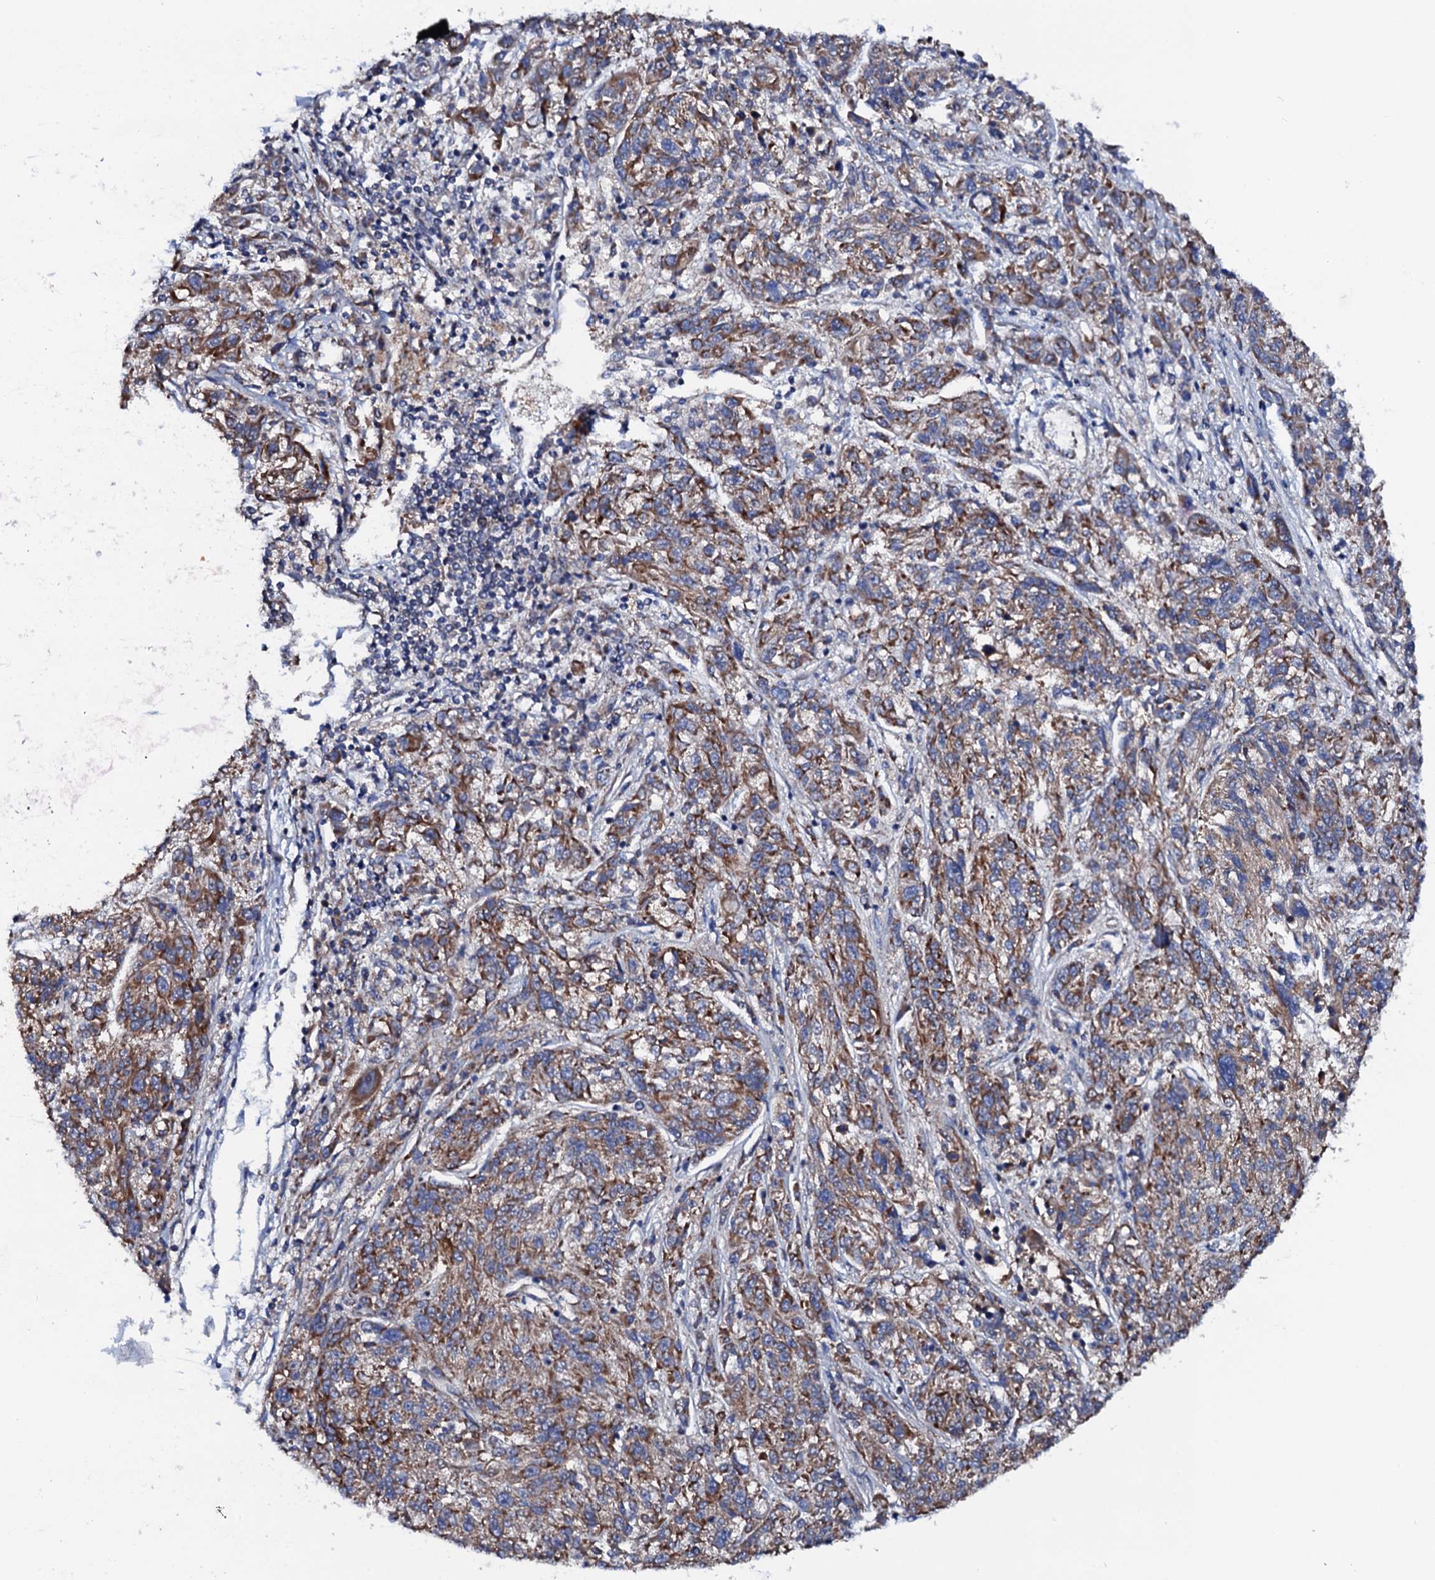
{"staining": {"intensity": "weak", "quantity": "25%-75%", "location": "cytoplasmic/membranous"}, "tissue": "melanoma", "cell_type": "Tumor cells", "image_type": "cancer", "snomed": [{"axis": "morphology", "description": "Malignant melanoma, NOS"}, {"axis": "topography", "description": "Skin"}], "caption": "Melanoma was stained to show a protein in brown. There is low levels of weak cytoplasmic/membranous positivity in about 25%-75% of tumor cells. (DAB IHC, brown staining for protein, blue staining for nuclei).", "gene": "PTCD3", "patient": {"sex": "male", "age": 53}}